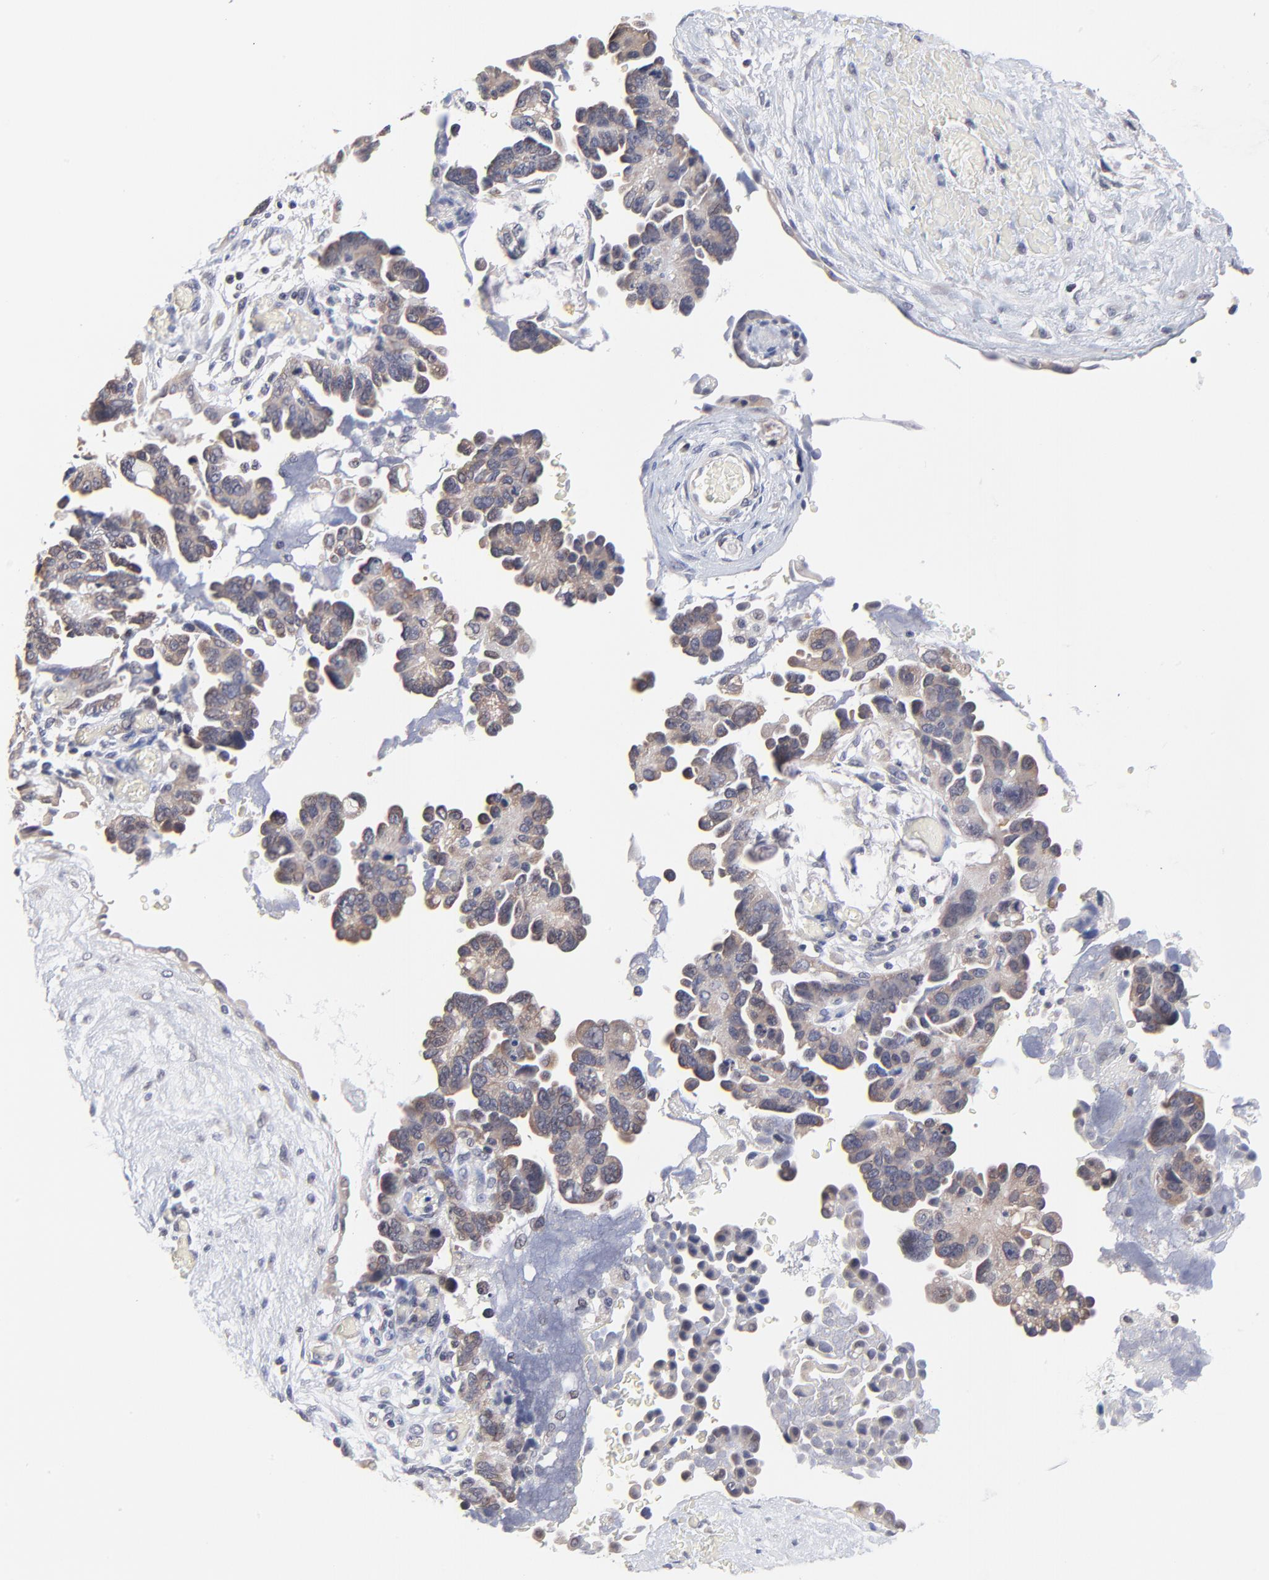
{"staining": {"intensity": "moderate", "quantity": ">75%", "location": "cytoplasmic/membranous"}, "tissue": "ovarian cancer", "cell_type": "Tumor cells", "image_type": "cancer", "snomed": [{"axis": "morphology", "description": "Cystadenocarcinoma, serous, NOS"}, {"axis": "topography", "description": "Ovary"}], "caption": "Moderate cytoplasmic/membranous staining is seen in about >75% of tumor cells in serous cystadenocarcinoma (ovarian). Using DAB (brown) and hematoxylin (blue) stains, captured at high magnification using brightfield microscopy.", "gene": "FBXO8", "patient": {"sex": "female", "age": 63}}